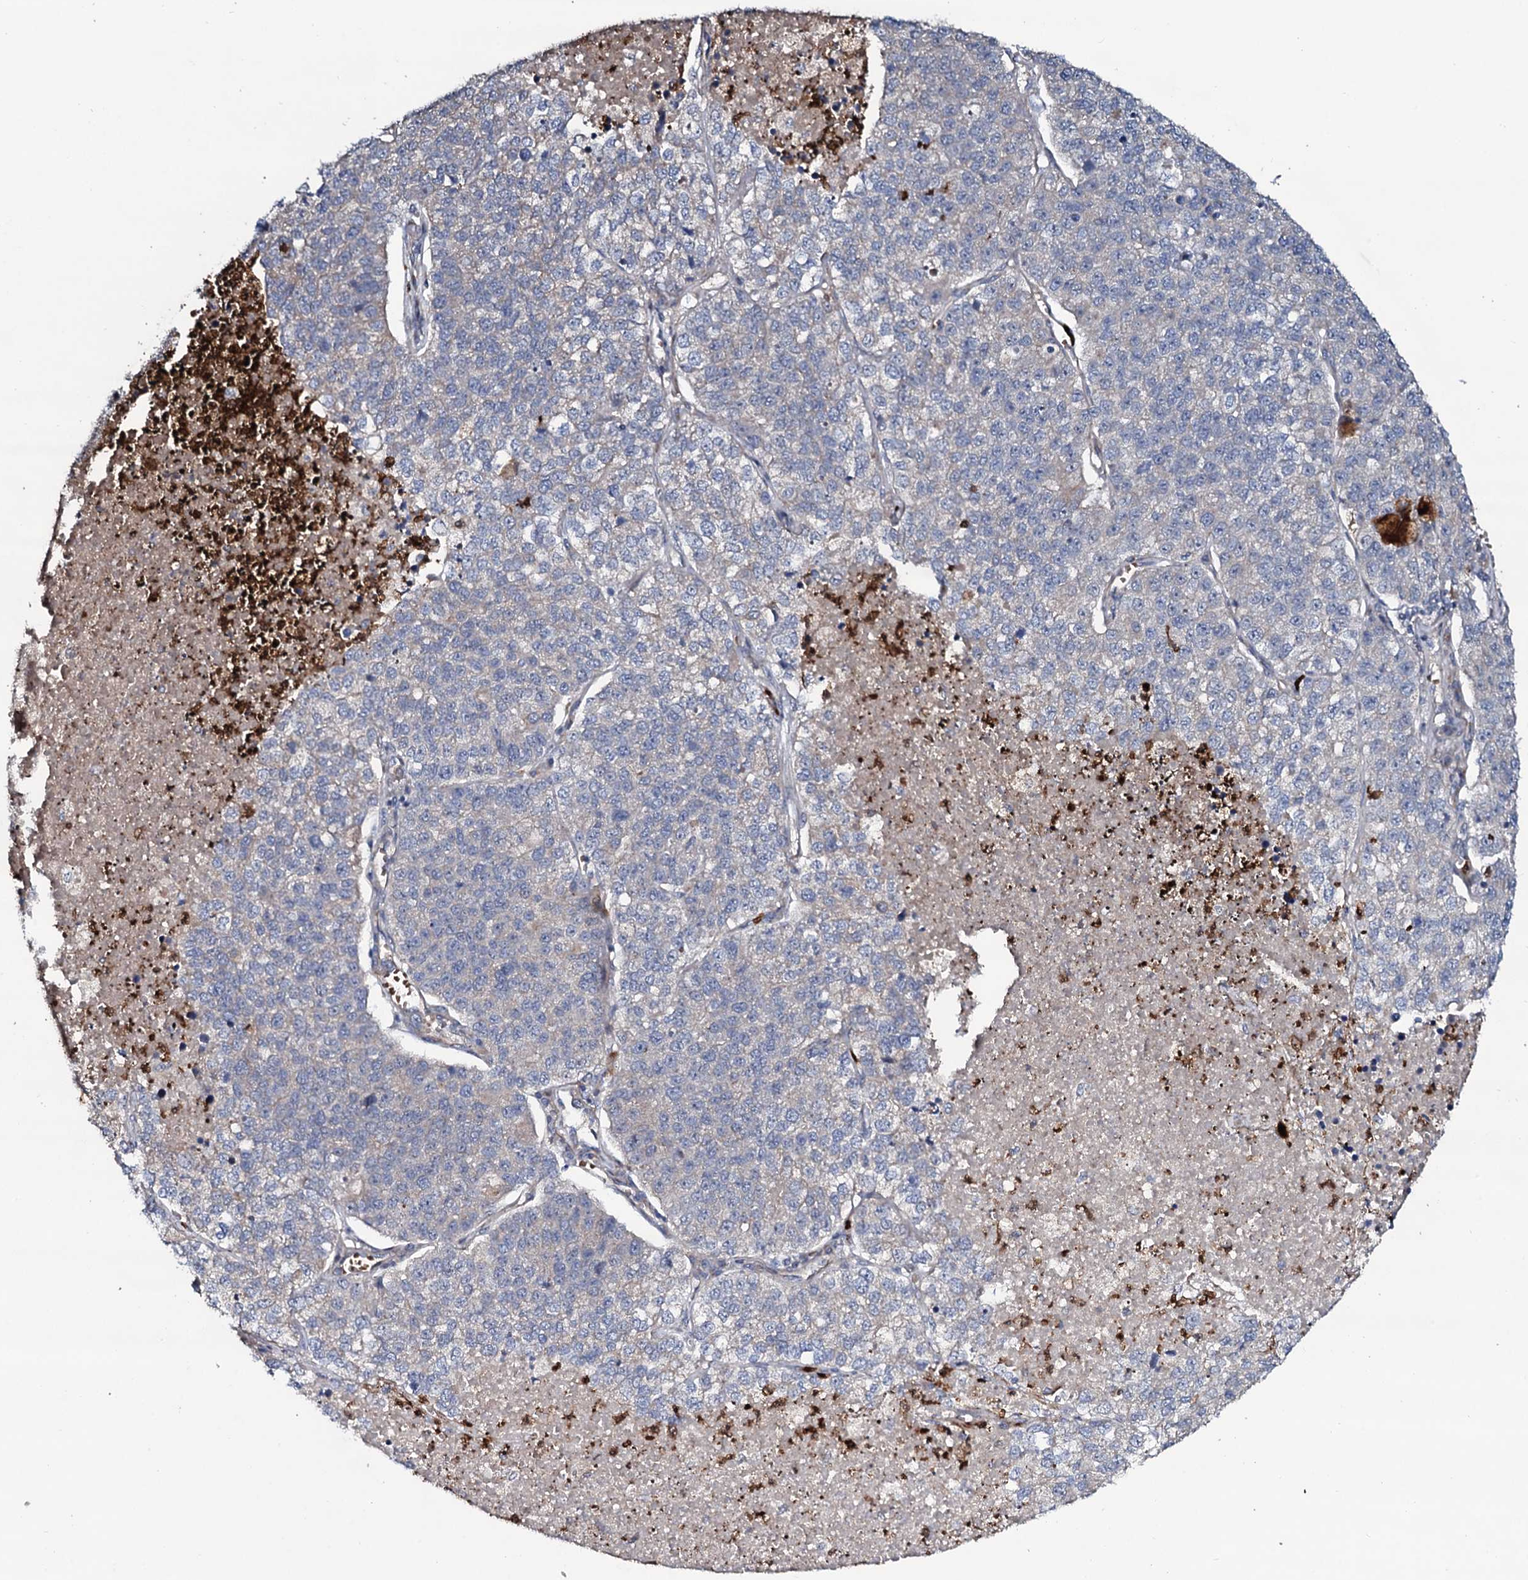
{"staining": {"intensity": "negative", "quantity": "none", "location": "none"}, "tissue": "lung cancer", "cell_type": "Tumor cells", "image_type": "cancer", "snomed": [{"axis": "morphology", "description": "Adenocarcinoma, NOS"}, {"axis": "topography", "description": "Lung"}], "caption": "Immunohistochemical staining of lung cancer demonstrates no significant expression in tumor cells.", "gene": "COG6", "patient": {"sex": "male", "age": 49}}